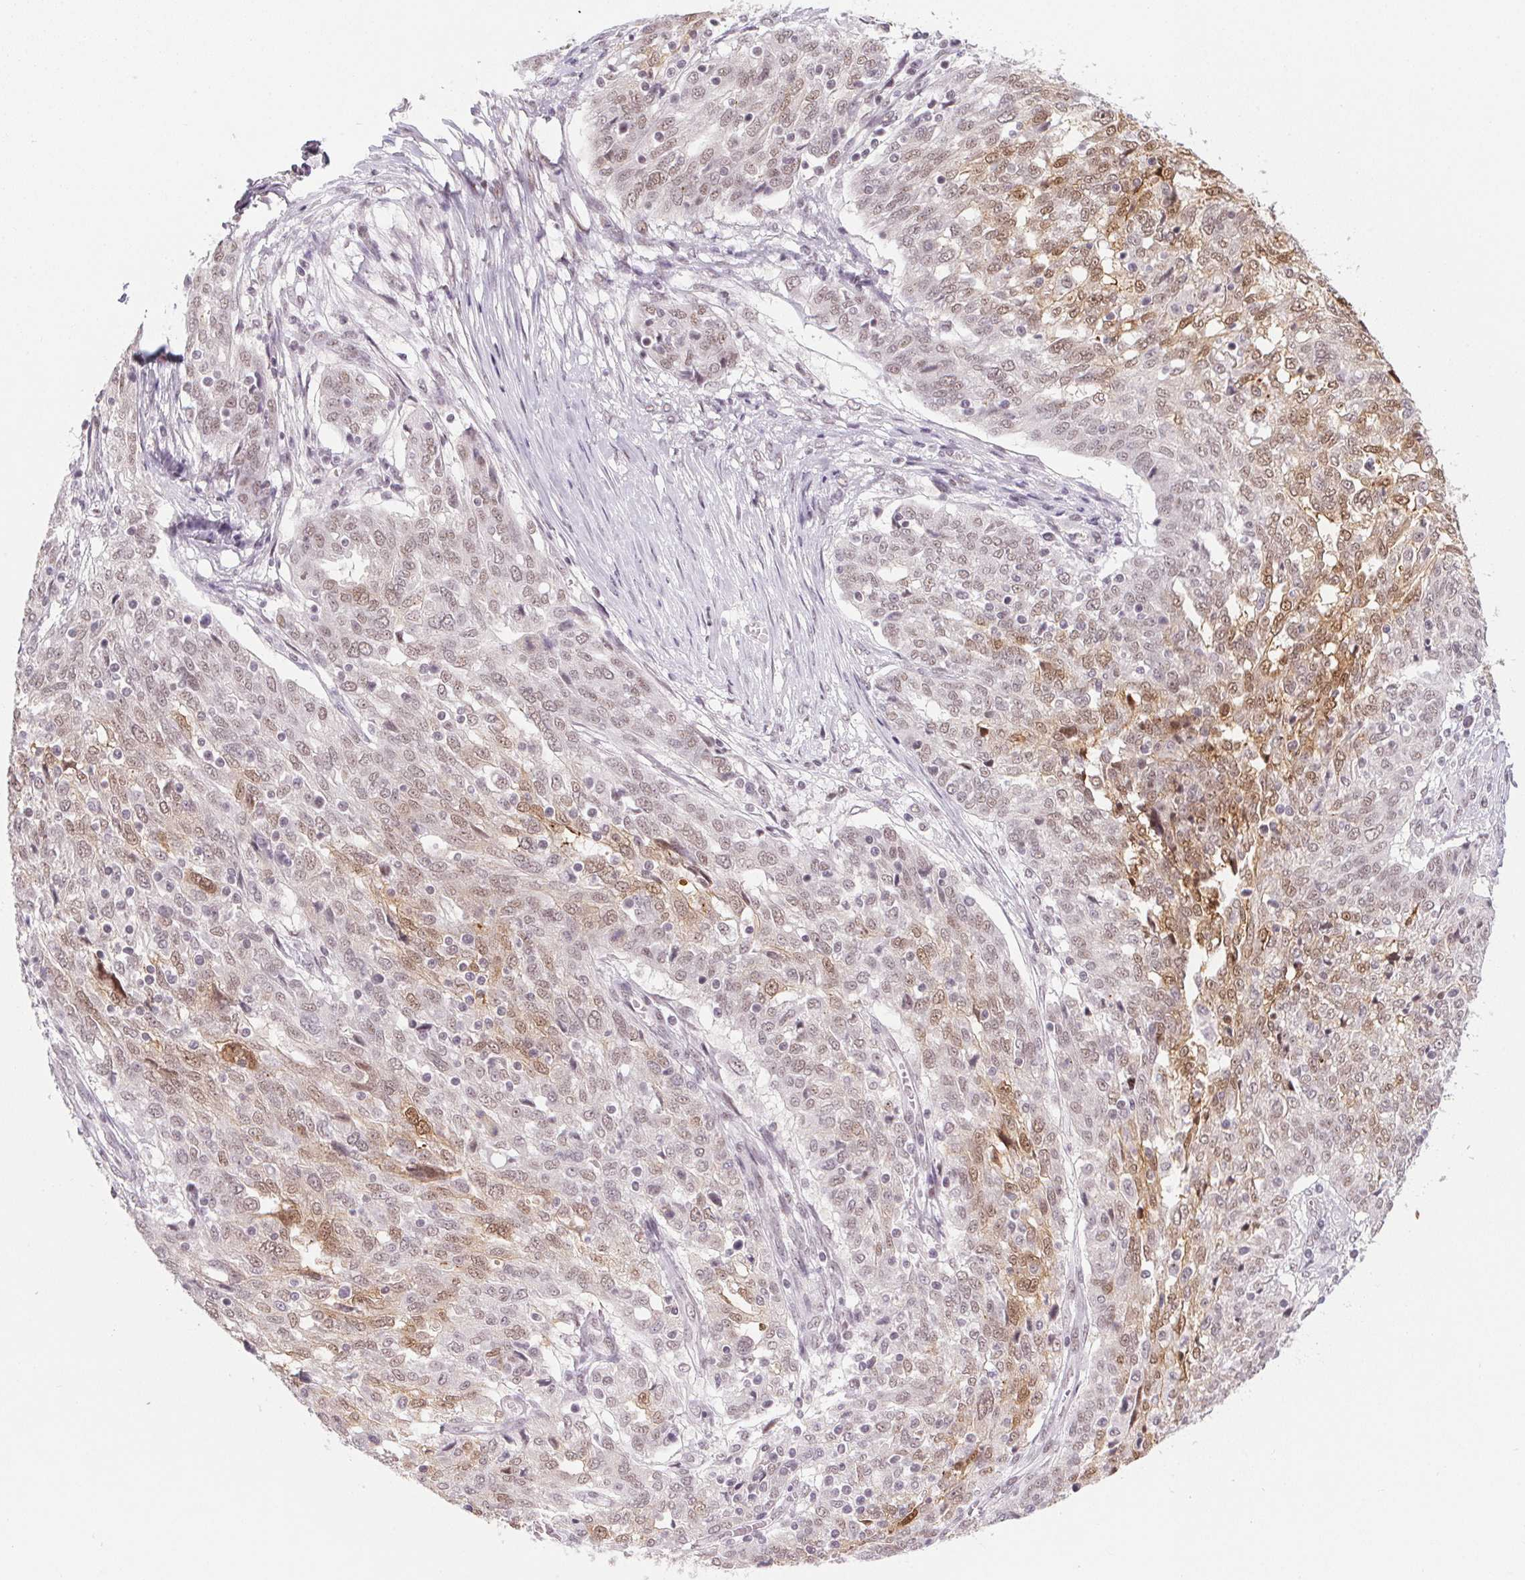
{"staining": {"intensity": "moderate", "quantity": "25%-75%", "location": "cytoplasmic/membranous,nuclear"}, "tissue": "ovarian cancer", "cell_type": "Tumor cells", "image_type": "cancer", "snomed": [{"axis": "morphology", "description": "Cystadenocarcinoma, serous, NOS"}, {"axis": "topography", "description": "Ovary"}], "caption": "Ovarian cancer tissue reveals moderate cytoplasmic/membranous and nuclear staining in approximately 25%-75% of tumor cells The protein is shown in brown color, while the nuclei are stained blue.", "gene": "SRSF7", "patient": {"sex": "female", "age": 67}}